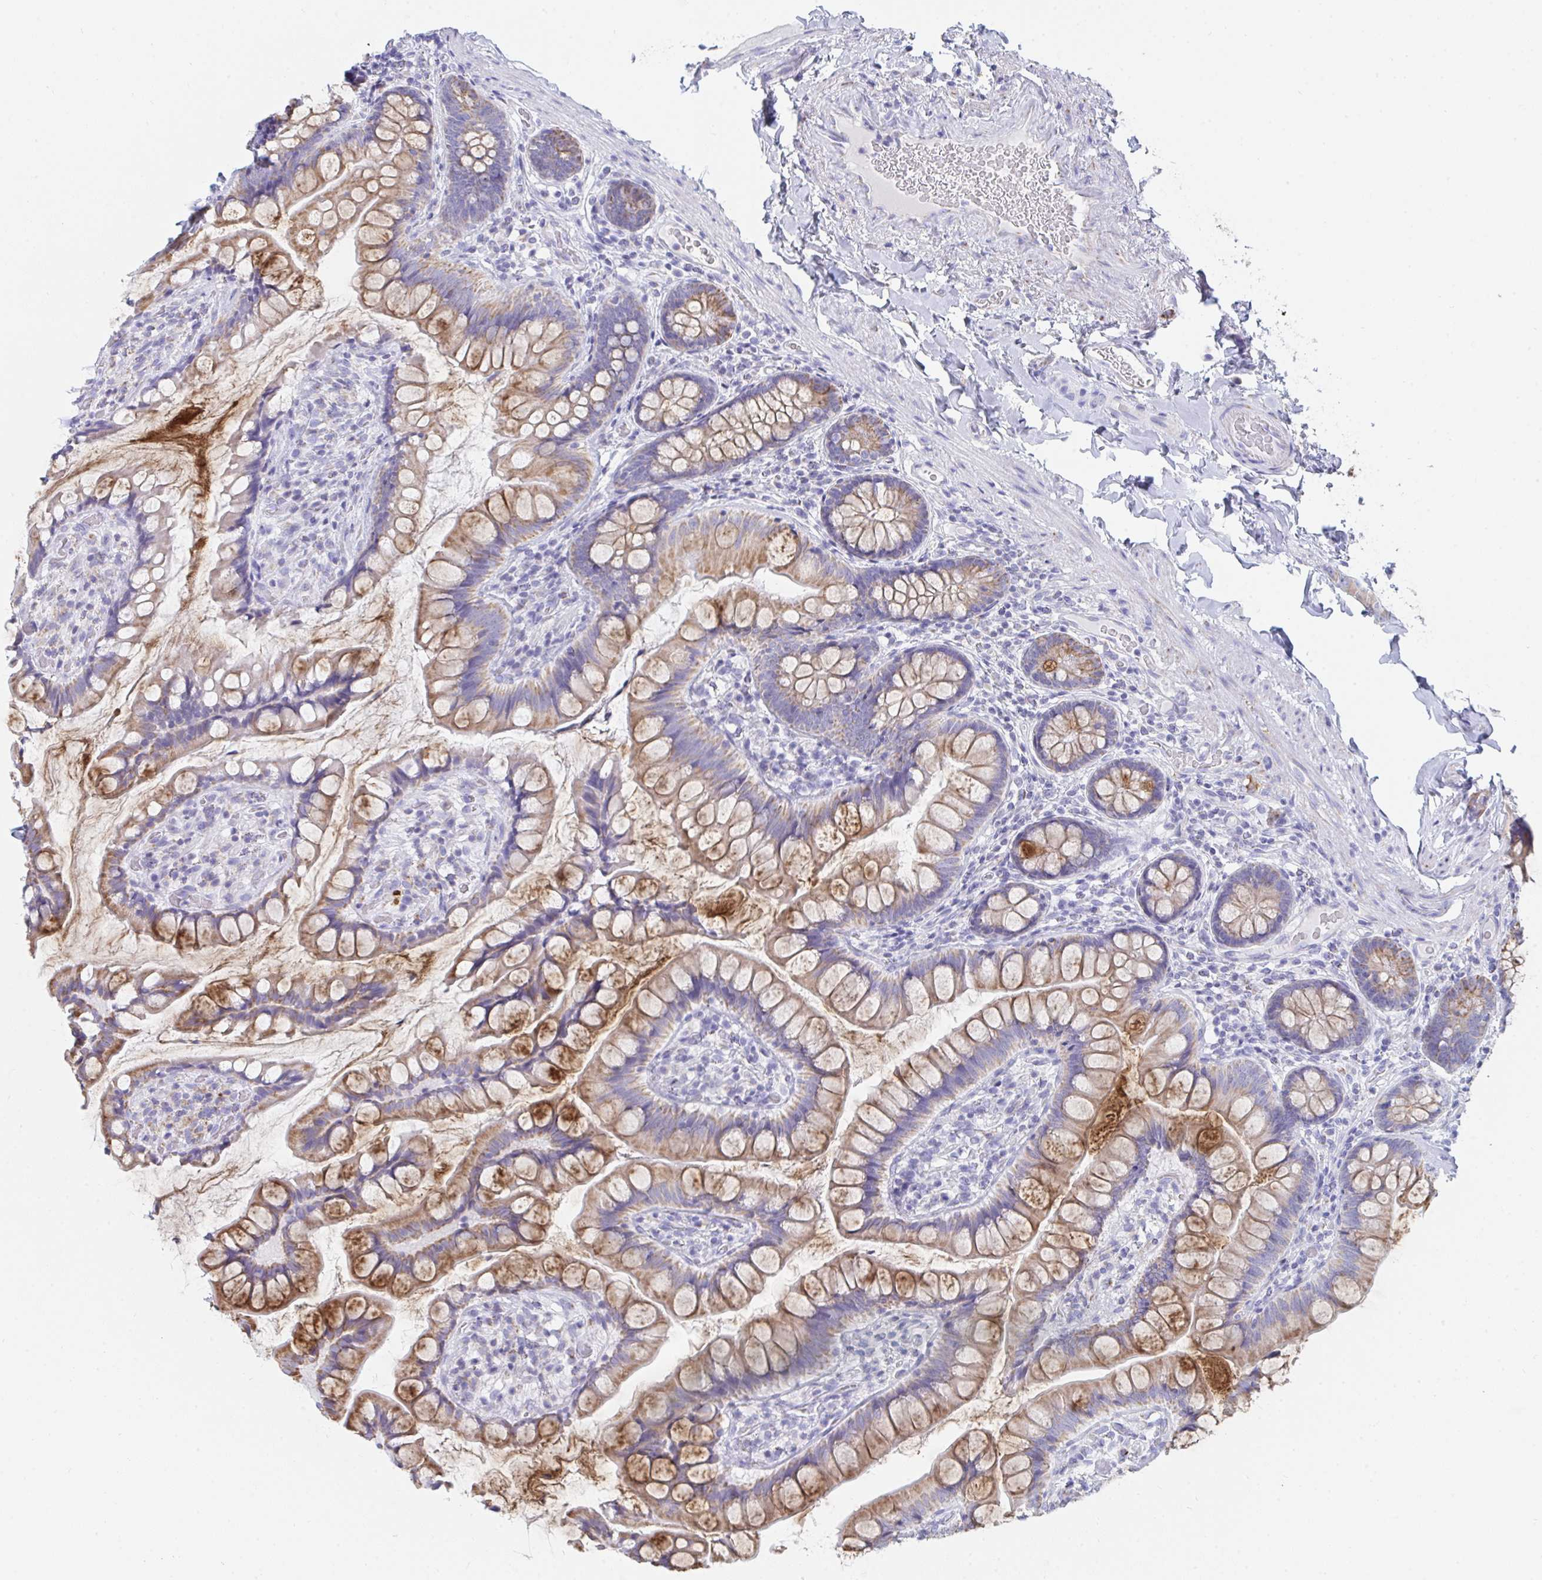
{"staining": {"intensity": "moderate", "quantity": ">75%", "location": "cytoplasmic/membranous"}, "tissue": "small intestine", "cell_type": "Glandular cells", "image_type": "normal", "snomed": [{"axis": "morphology", "description": "Normal tissue, NOS"}, {"axis": "topography", "description": "Small intestine"}], "caption": "Glandular cells reveal moderate cytoplasmic/membranous staining in approximately >75% of cells in benign small intestine. The staining was performed using DAB, with brown indicating positive protein expression. Nuclei are stained blue with hematoxylin.", "gene": "AIFM1", "patient": {"sex": "male", "age": 70}}